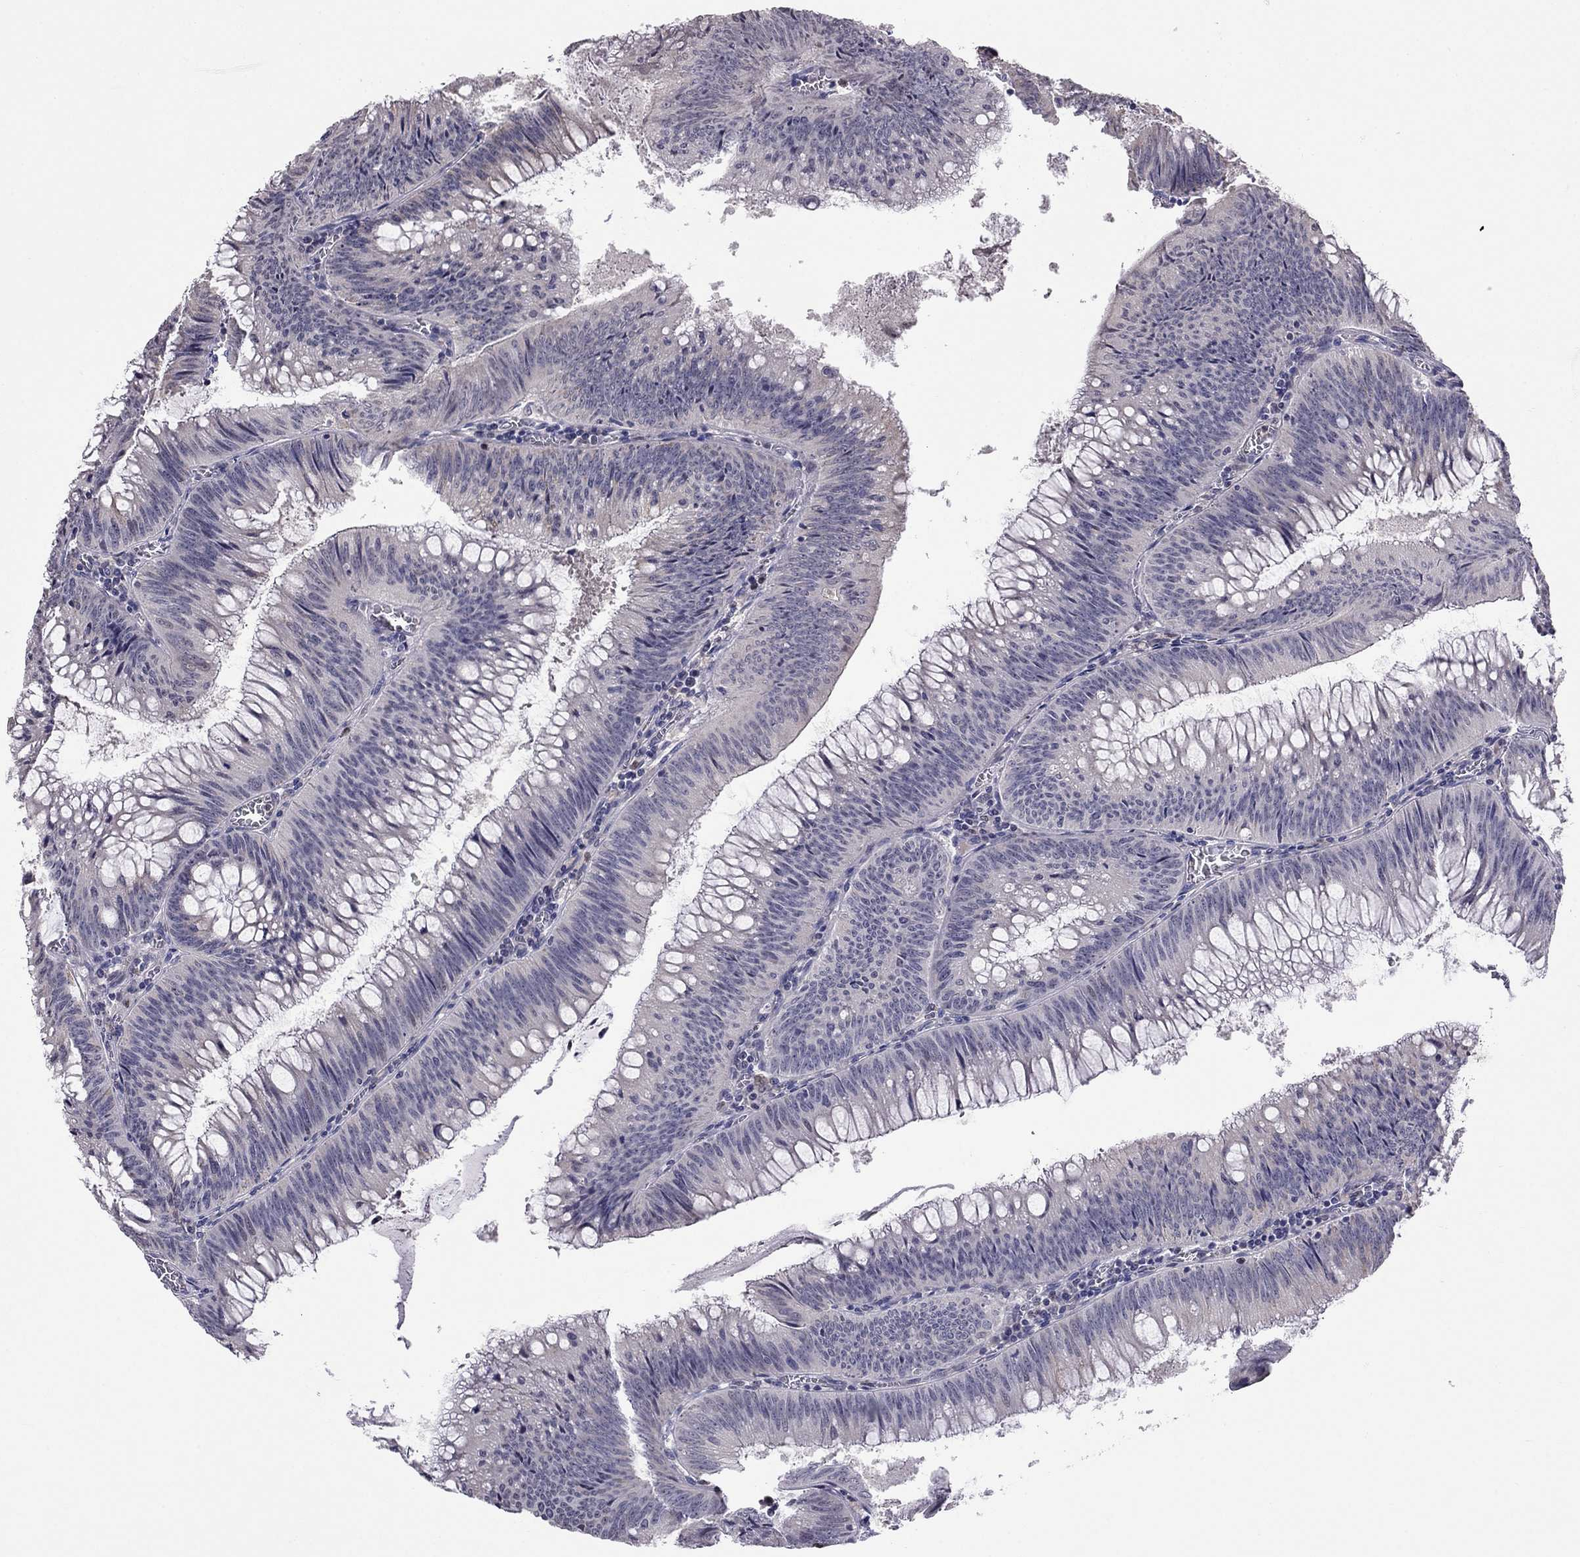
{"staining": {"intensity": "negative", "quantity": "none", "location": "none"}, "tissue": "colorectal cancer", "cell_type": "Tumor cells", "image_type": "cancer", "snomed": [{"axis": "morphology", "description": "Adenocarcinoma, NOS"}, {"axis": "topography", "description": "Rectum"}], "caption": "DAB (3,3'-diaminobenzidine) immunohistochemical staining of colorectal cancer (adenocarcinoma) displays no significant expression in tumor cells.", "gene": "LRRC39", "patient": {"sex": "female", "age": 72}}